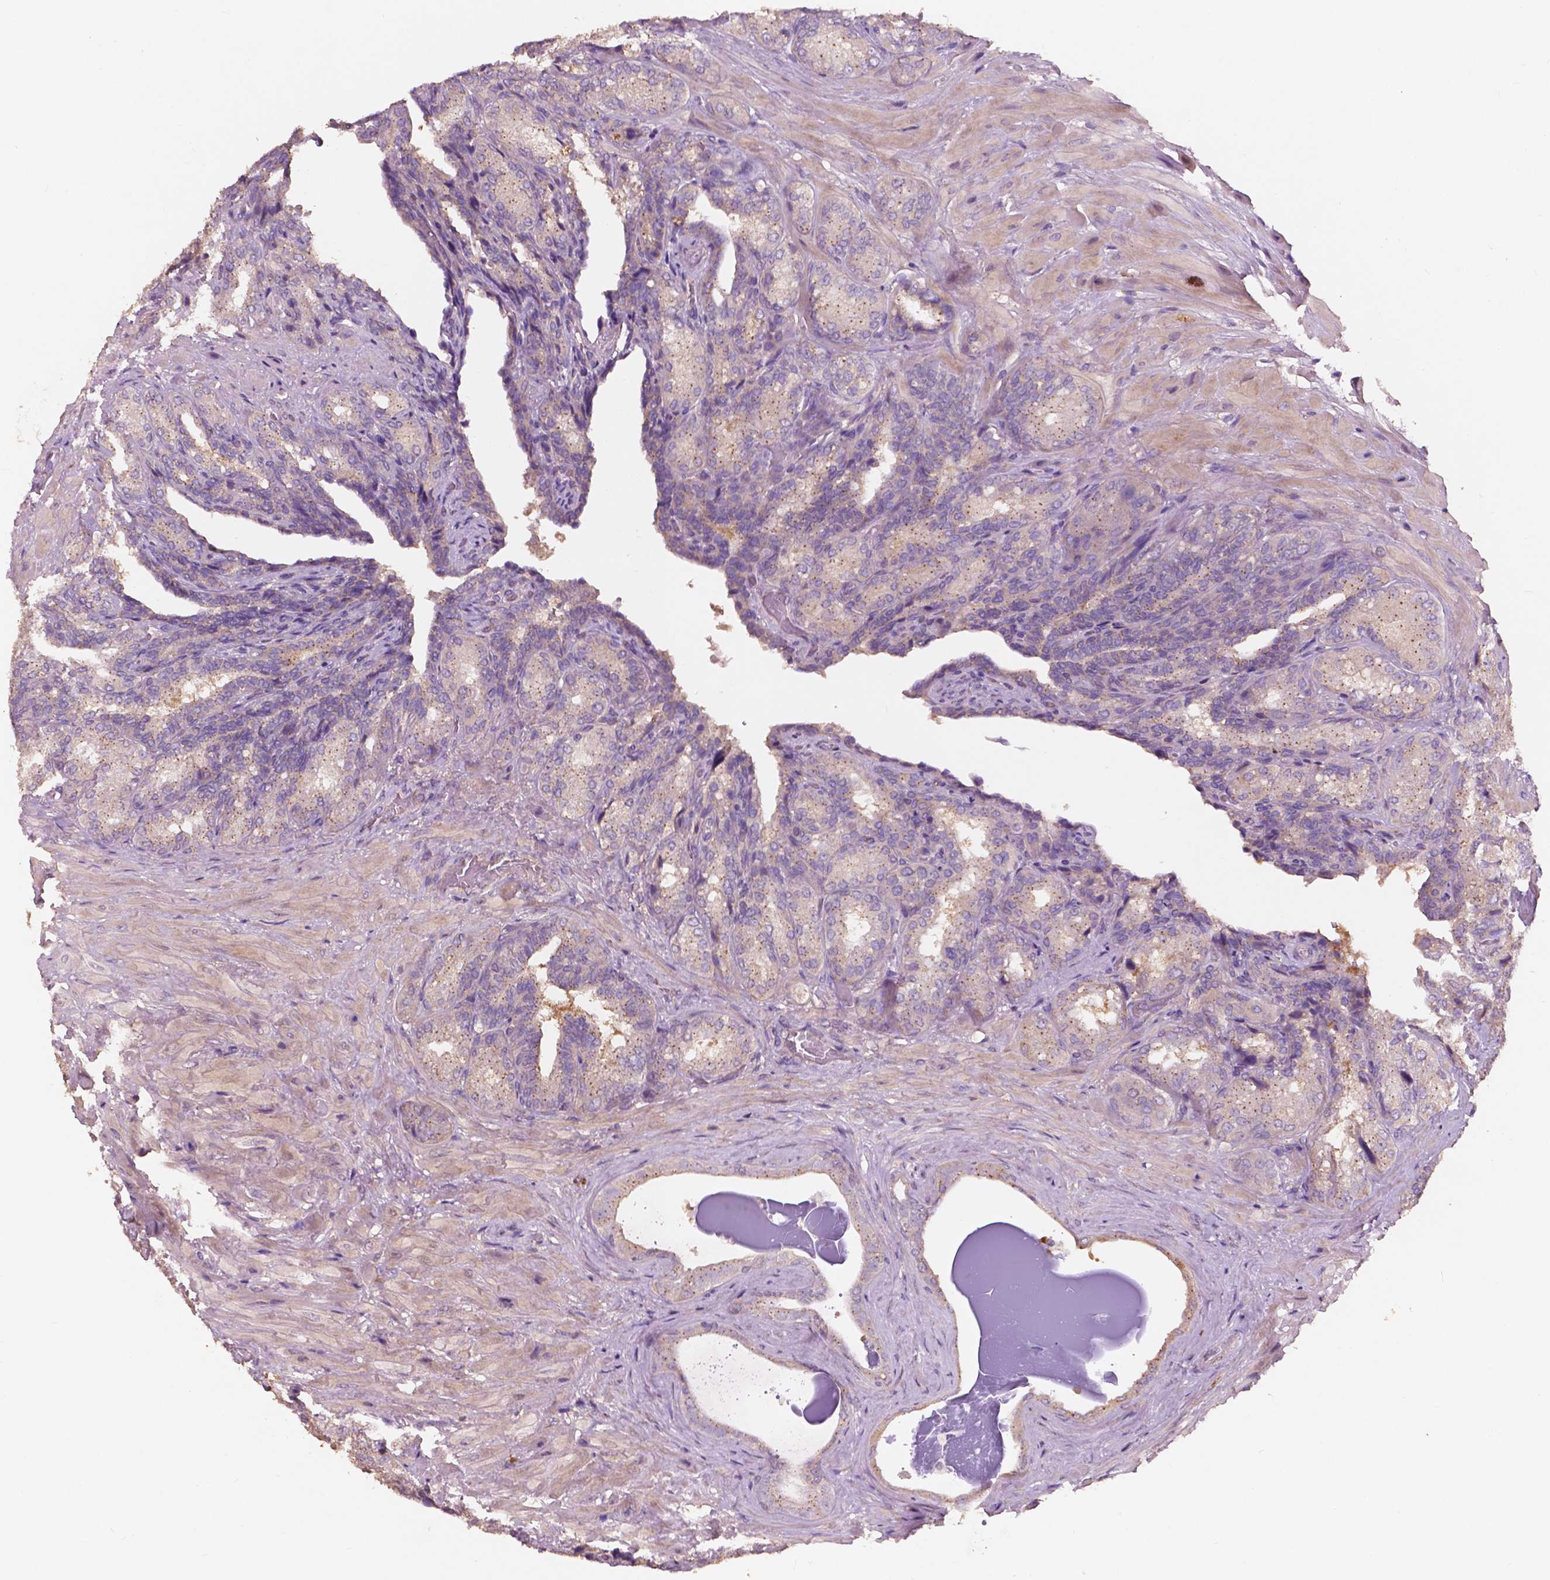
{"staining": {"intensity": "weak", "quantity": "25%-75%", "location": "cytoplasmic/membranous"}, "tissue": "seminal vesicle", "cell_type": "Glandular cells", "image_type": "normal", "snomed": [{"axis": "morphology", "description": "Normal tissue, NOS"}, {"axis": "topography", "description": "Seminal veicle"}], "caption": "Glandular cells demonstrate weak cytoplasmic/membranous positivity in approximately 25%-75% of cells in benign seminal vesicle.", "gene": "CHPT1", "patient": {"sex": "male", "age": 68}}